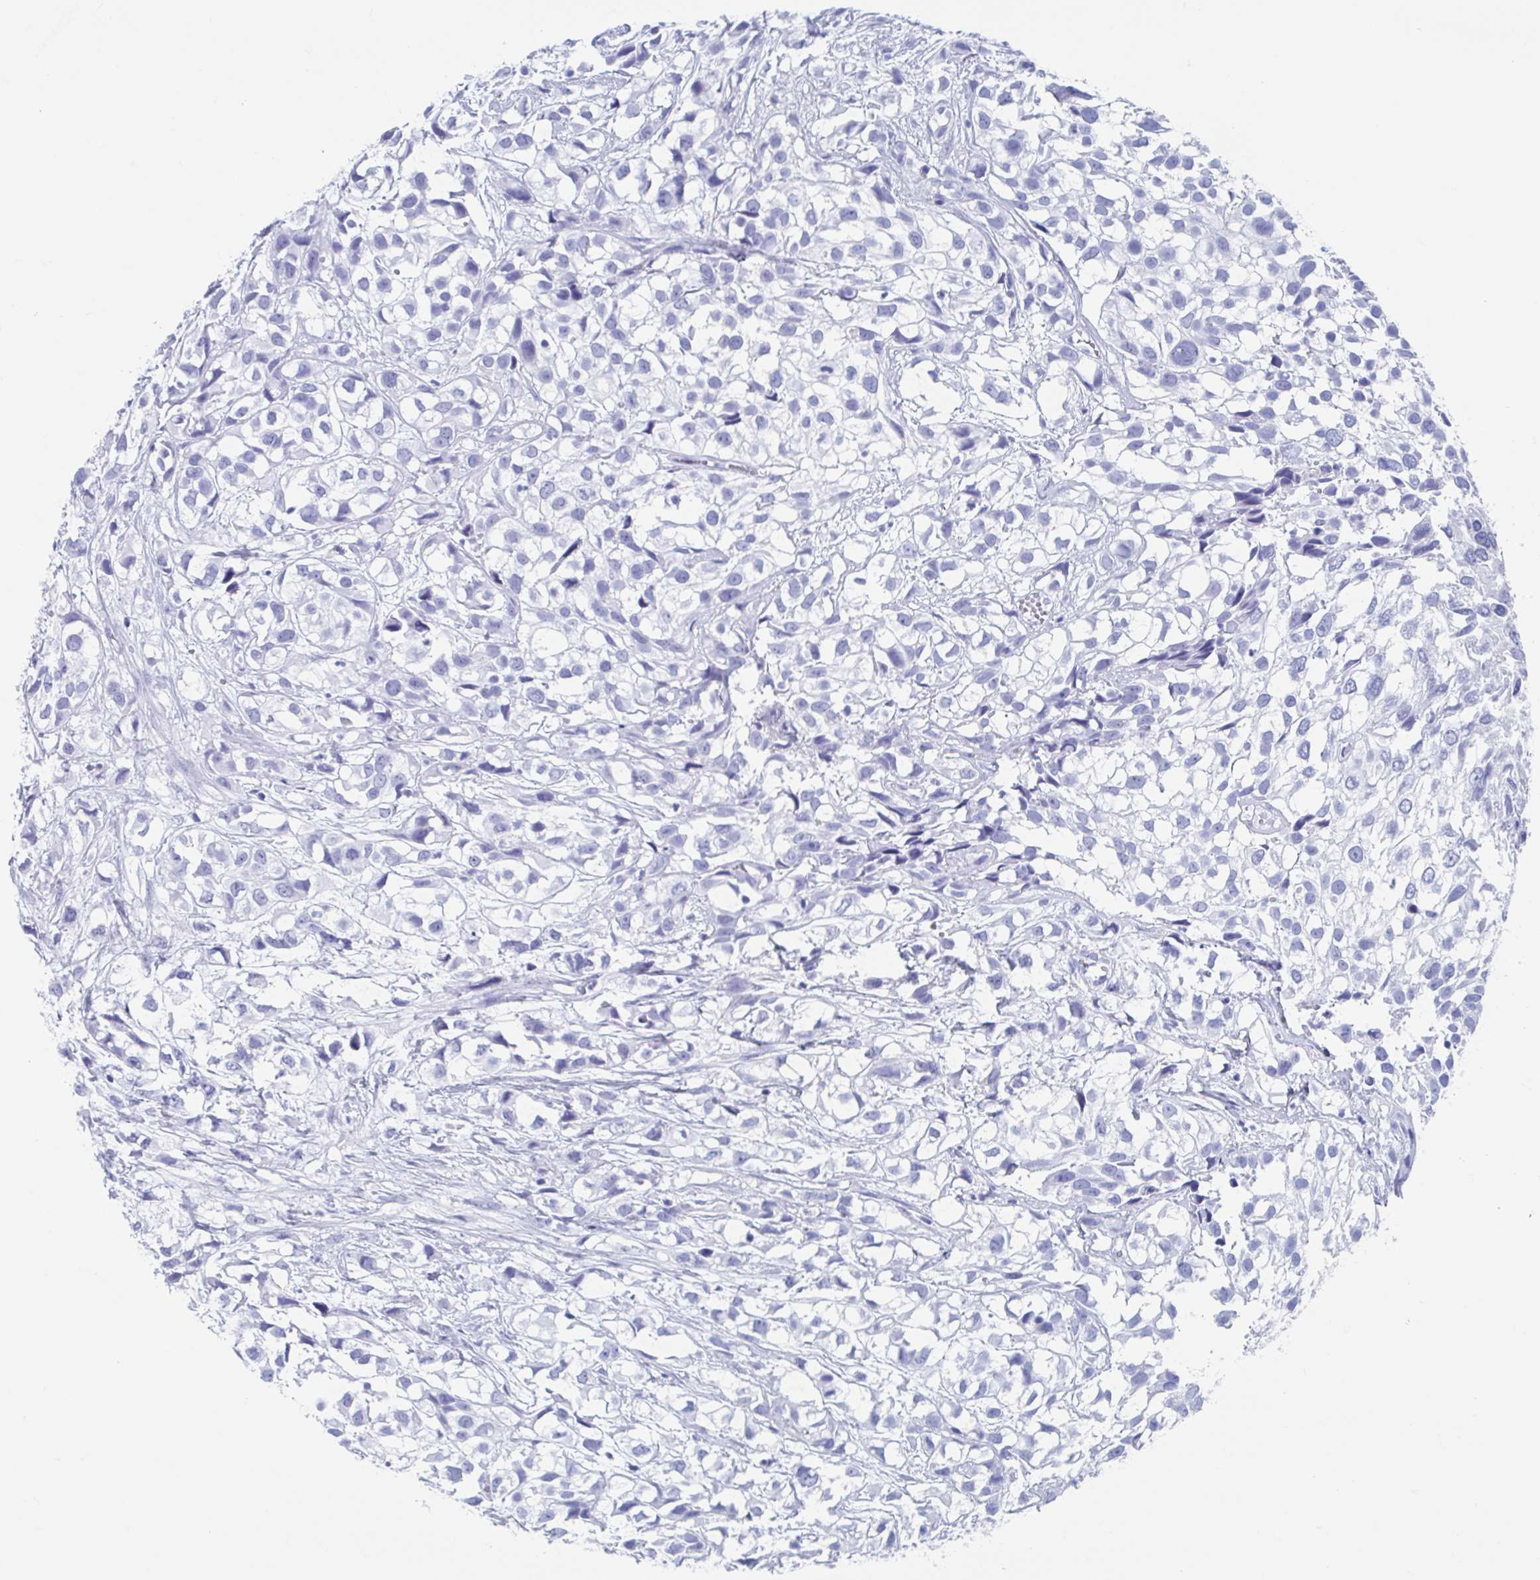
{"staining": {"intensity": "negative", "quantity": "none", "location": "none"}, "tissue": "urothelial cancer", "cell_type": "Tumor cells", "image_type": "cancer", "snomed": [{"axis": "morphology", "description": "Urothelial carcinoma, High grade"}, {"axis": "topography", "description": "Urinary bladder"}], "caption": "This is an immunohistochemistry (IHC) histopathology image of human urothelial carcinoma (high-grade). There is no staining in tumor cells.", "gene": "HDGFL1", "patient": {"sex": "male", "age": 56}}